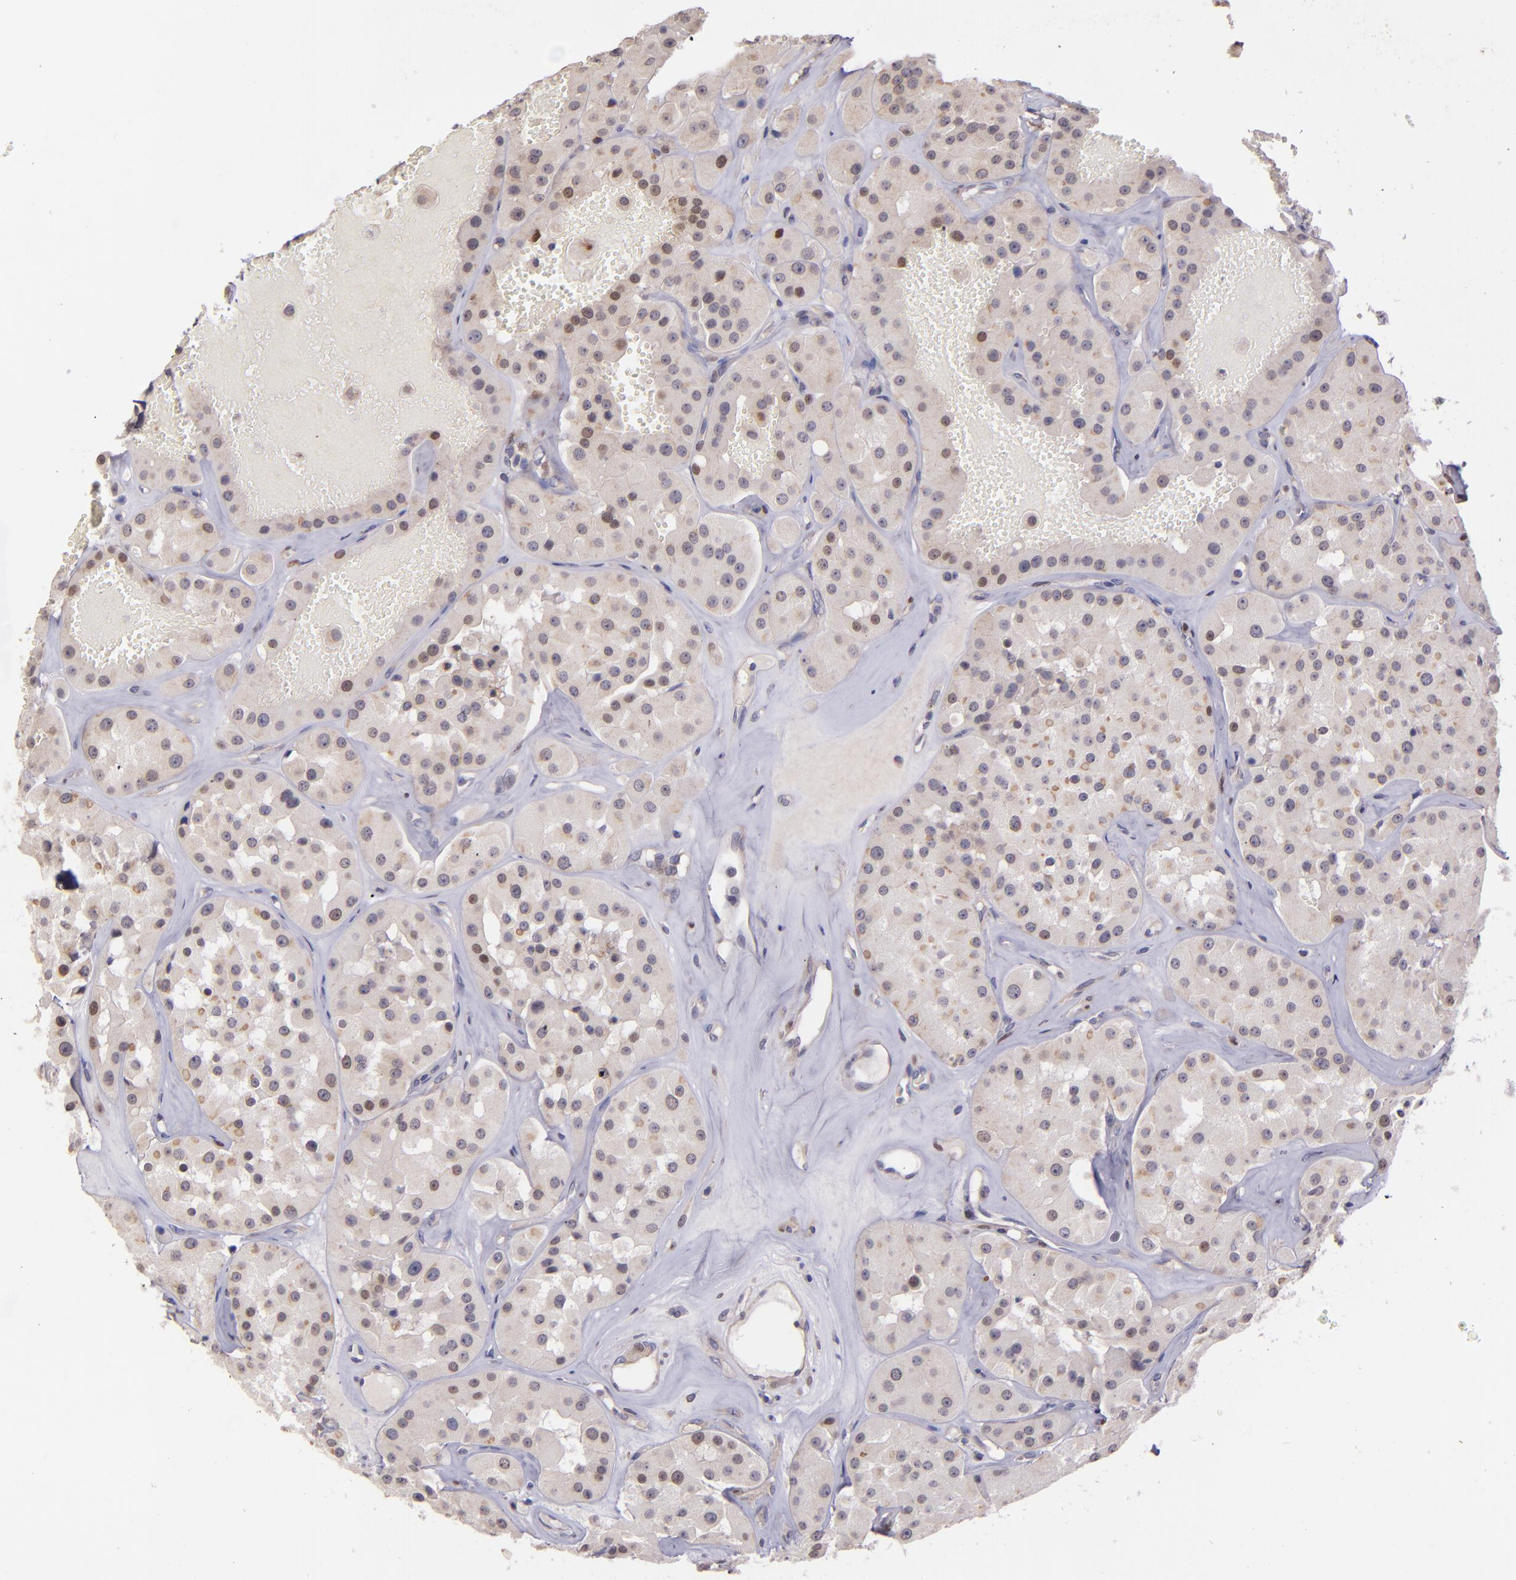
{"staining": {"intensity": "weak", "quantity": "25%-75%", "location": "cytoplasmic/membranous,nuclear"}, "tissue": "renal cancer", "cell_type": "Tumor cells", "image_type": "cancer", "snomed": [{"axis": "morphology", "description": "Adenocarcinoma, uncertain malignant potential"}, {"axis": "topography", "description": "Kidney"}], "caption": "A high-resolution photomicrograph shows immunohistochemistry staining of renal cancer, which exhibits weak cytoplasmic/membranous and nuclear expression in about 25%-75% of tumor cells.", "gene": "NUP62CL", "patient": {"sex": "male", "age": 63}}